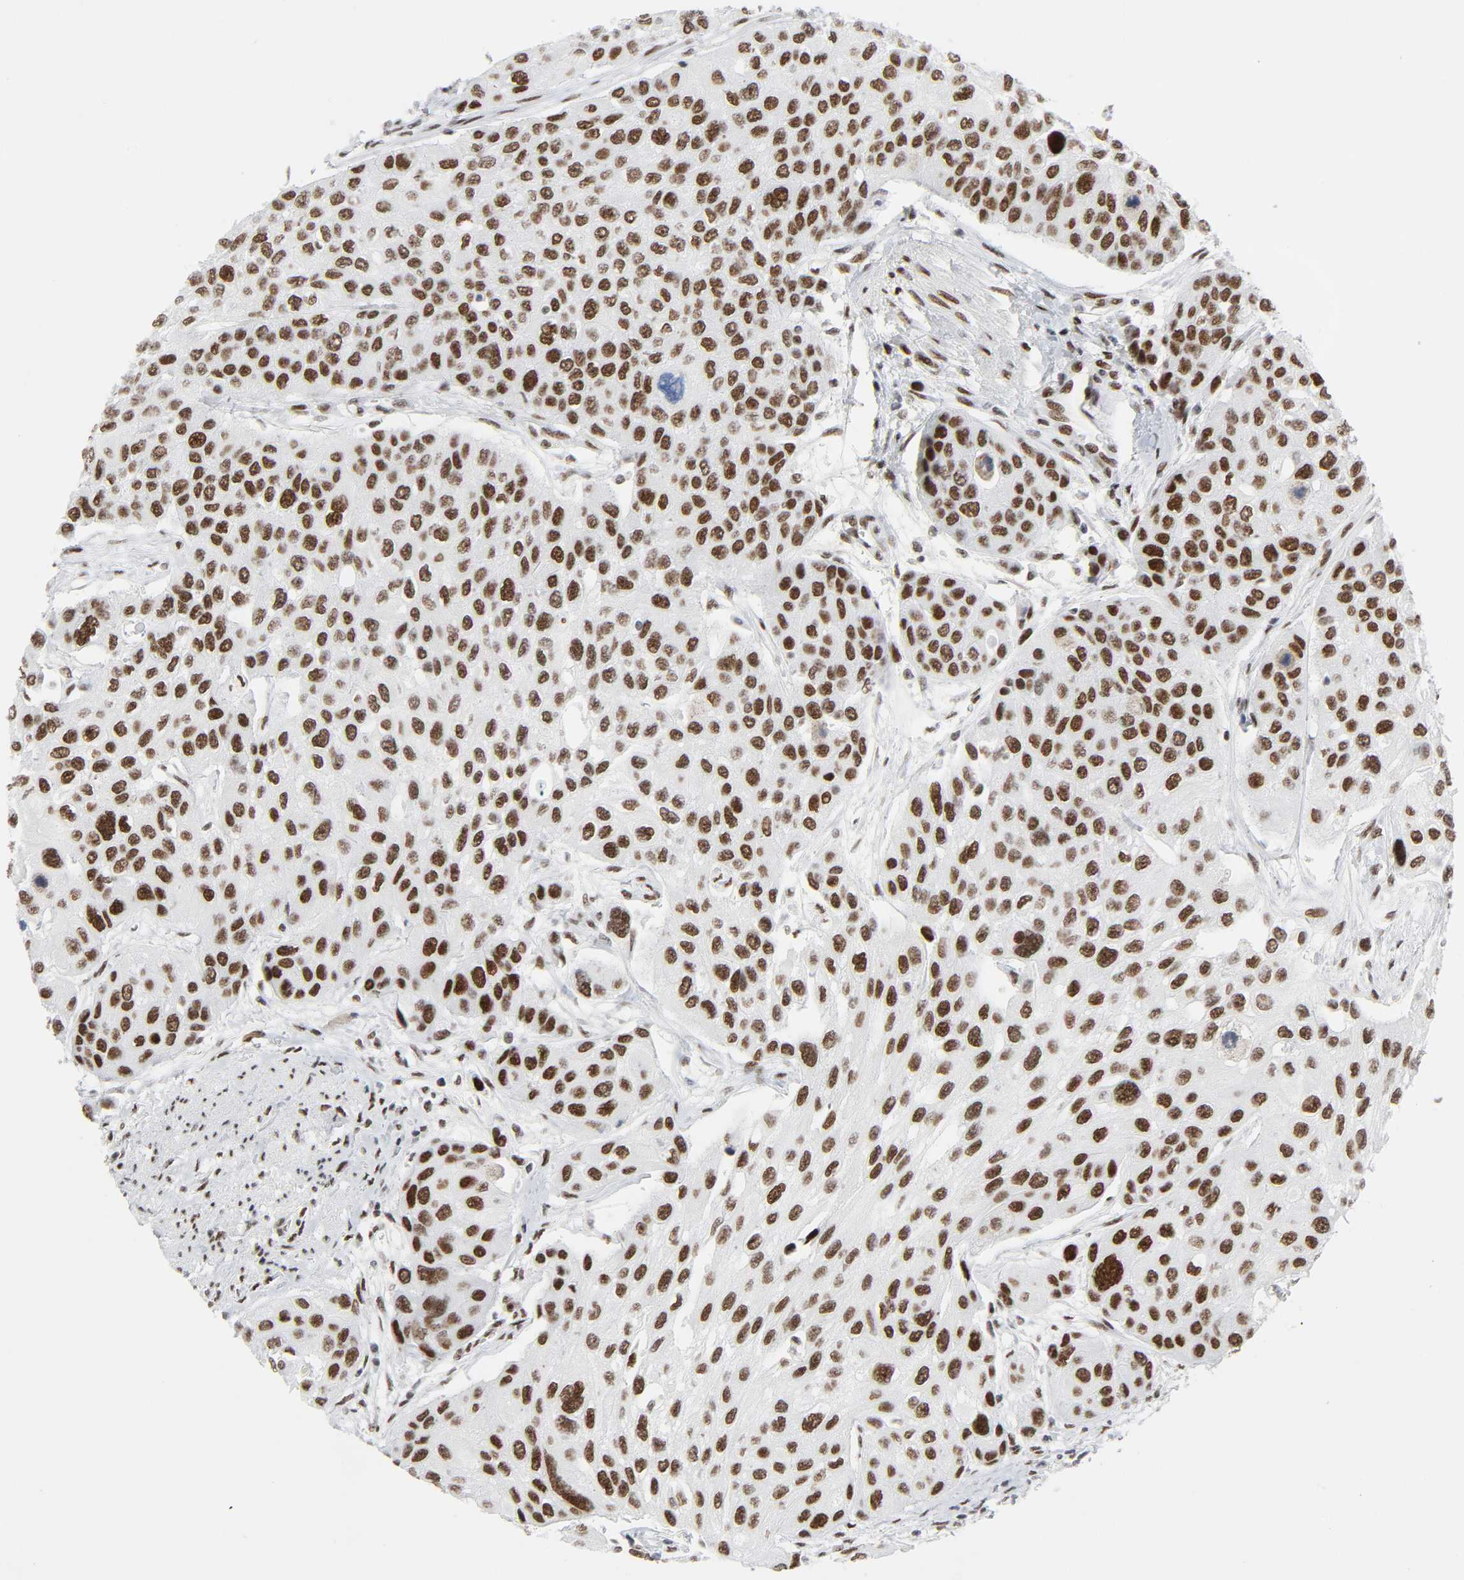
{"staining": {"intensity": "strong", "quantity": ">75%", "location": "nuclear"}, "tissue": "urothelial cancer", "cell_type": "Tumor cells", "image_type": "cancer", "snomed": [{"axis": "morphology", "description": "Urothelial carcinoma, High grade"}, {"axis": "topography", "description": "Urinary bladder"}], "caption": "This photomicrograph reveals urothelial cancer stained with IHC to label a protein in brown. The nuclear of tumor cells show strong positivity for the protein. Nuclei are counter-stained blue.", "gene": "HSF1", "patient": {"sex": "female", "age": 56}}